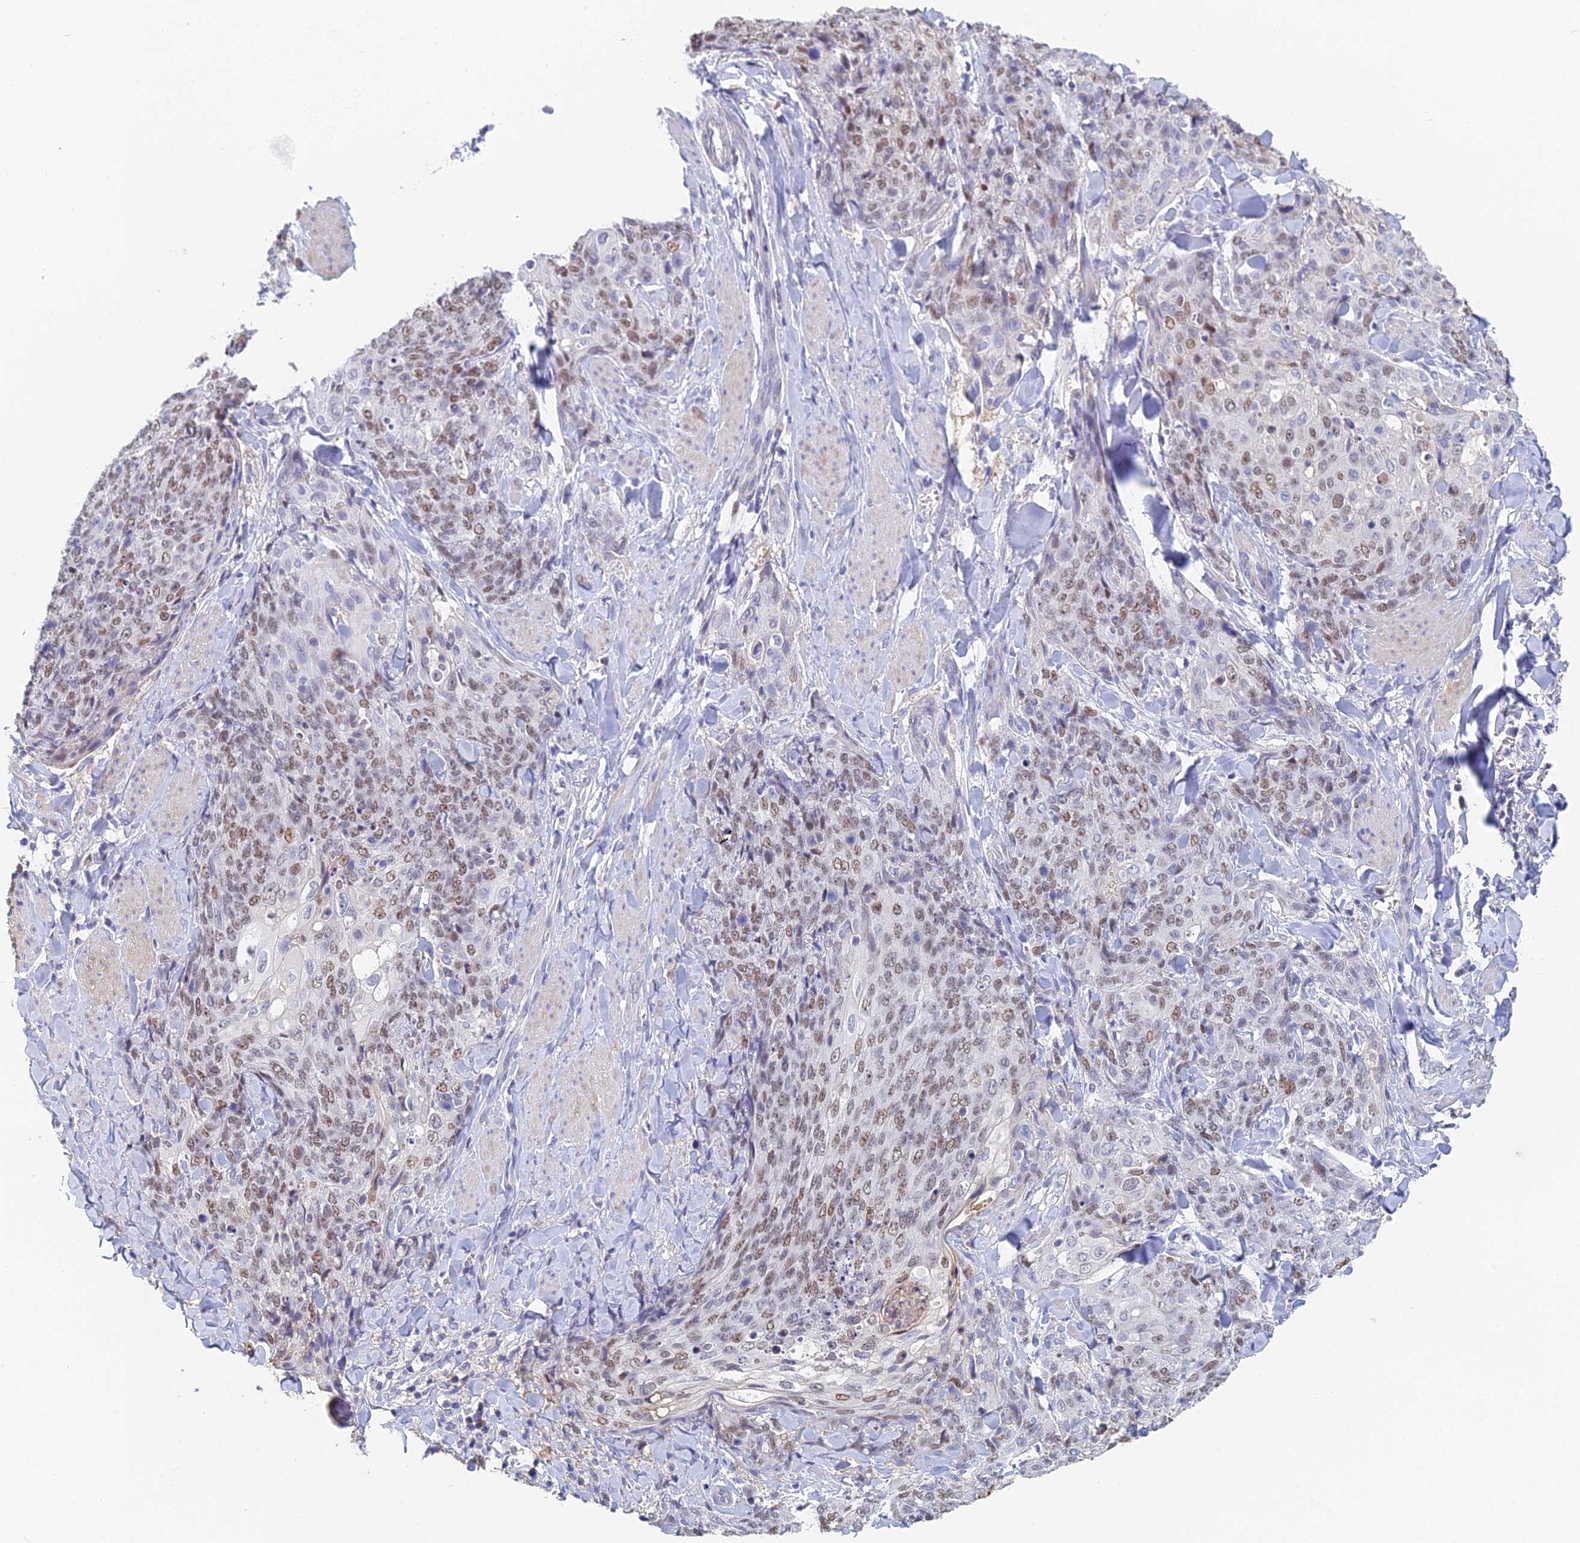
{"staining": {"intensity": "moderate", "quantity": ">75%", "location": "nuclear"}, "tissue": "skin cancer", "cell_type": "Tumor cells", "image_type": "cancer", "snomed": [{"axis": "morphology", "description": "Squamous cell carcinoma, NOS"}, {"axis": "topography", "description": "Skin"}, {"axis": "topography", "description": "Vulva"}], "caption": "Protein staining reveals moderate nuclear staining in about >75% of tumor cells in squamous cell carcinoma (skin). Immunohistochemistry (ihc) stains the protein in brown and the nuclei are stained blue.", "gene": "MCM2", "patient": {"sex": "female", "age": 85}}